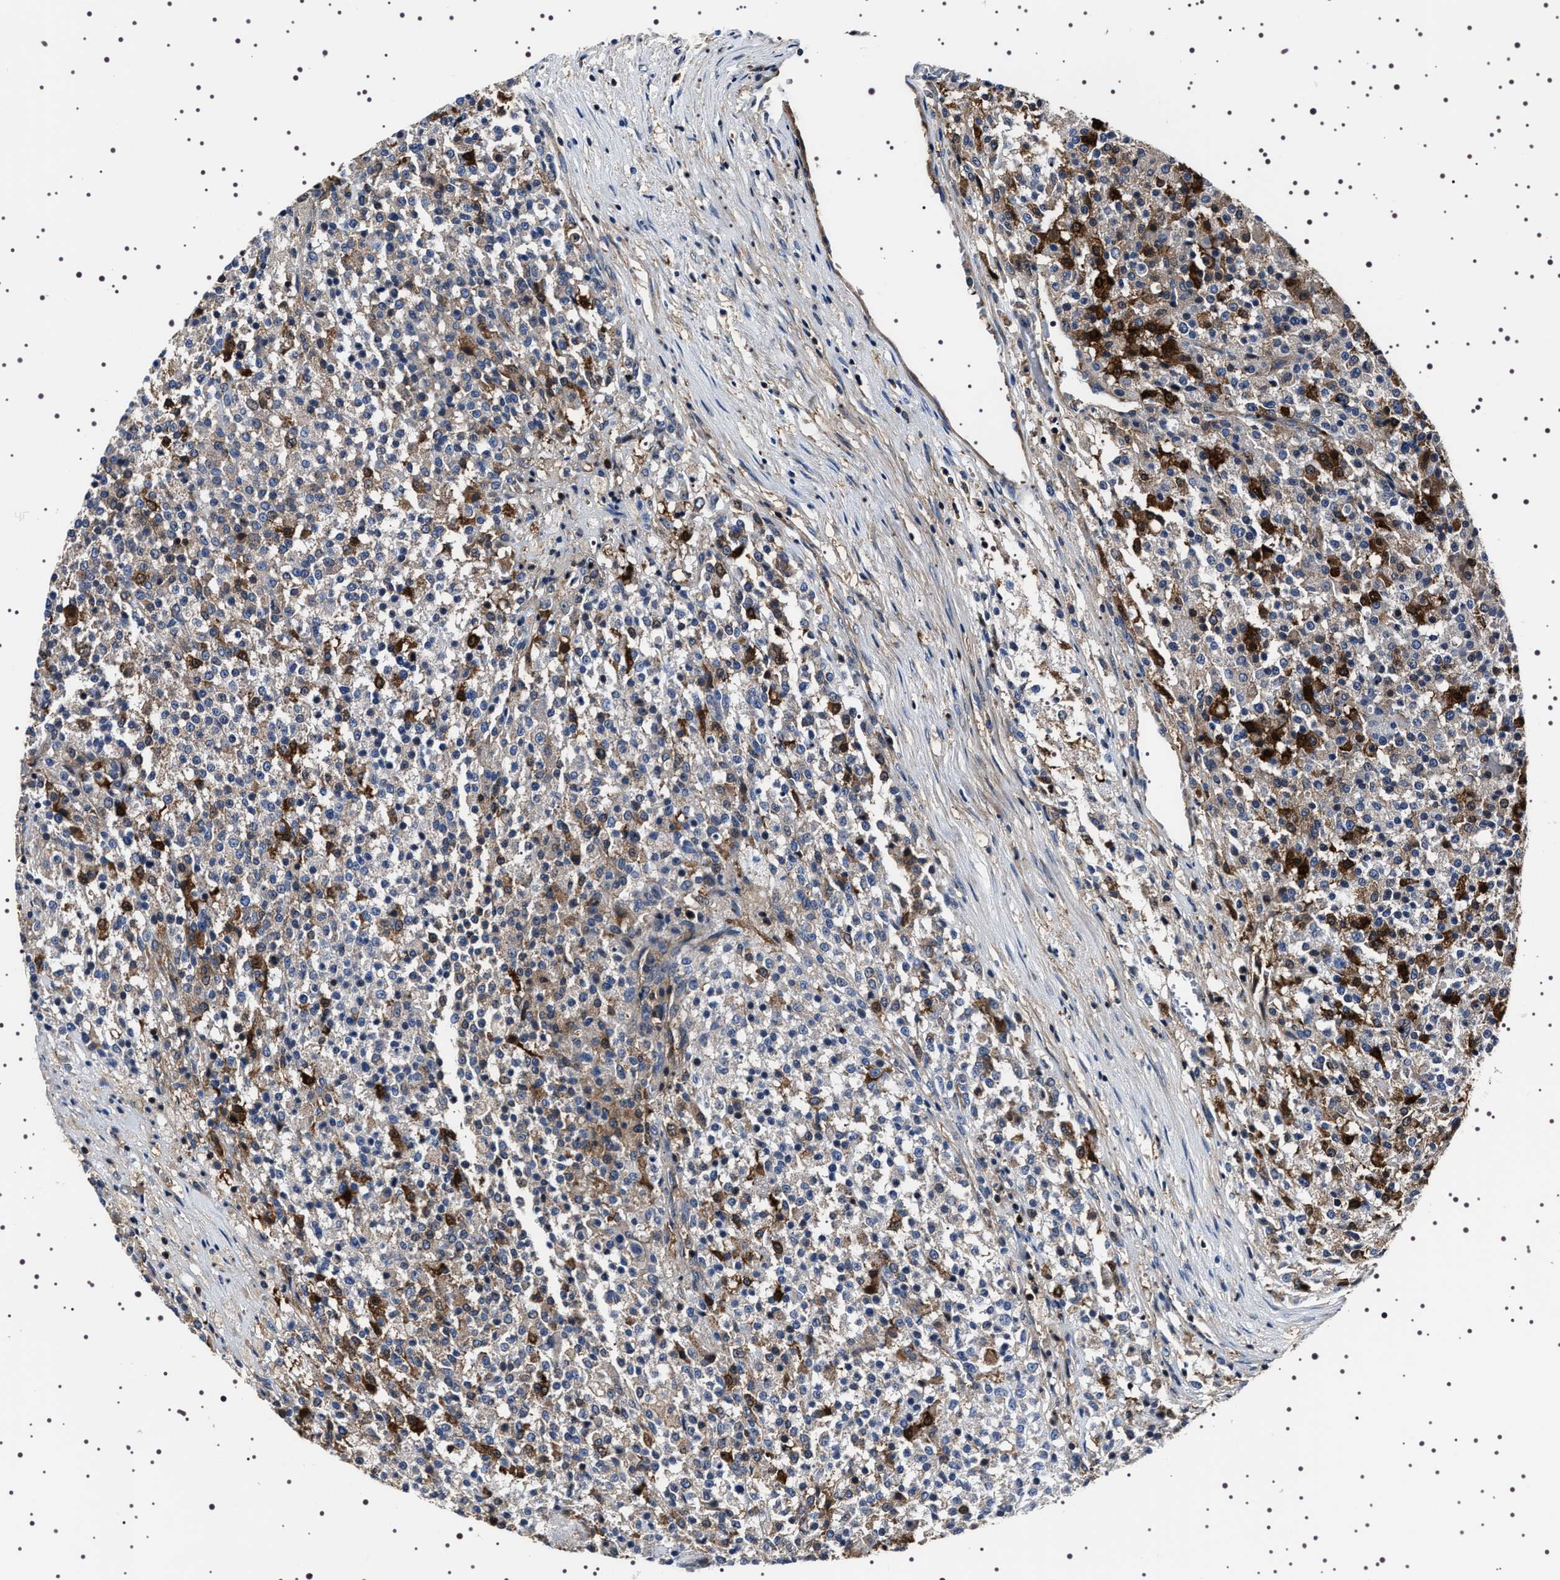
{"staining": {"intensity": "moderate", "quantity": "<25%", "location": "cytoplasmic/membranous,nuclear"}, "tissue": "testis cancer", "cell_type": "Tumor cells", "image_type": "cancer", "snomed": [{"axis": "morphology", "description": "Seminoma, NOS"}, {"axis": "topography", "description": "Testis"}], "caption": "Protein analysis of testis seminoma tissue reveals moderate cytoplasmic/membranous and nuclear expression in about <25% of tumor cells.", "gene": "WDR1", "patient": {"sex": "male", "age": 59}}